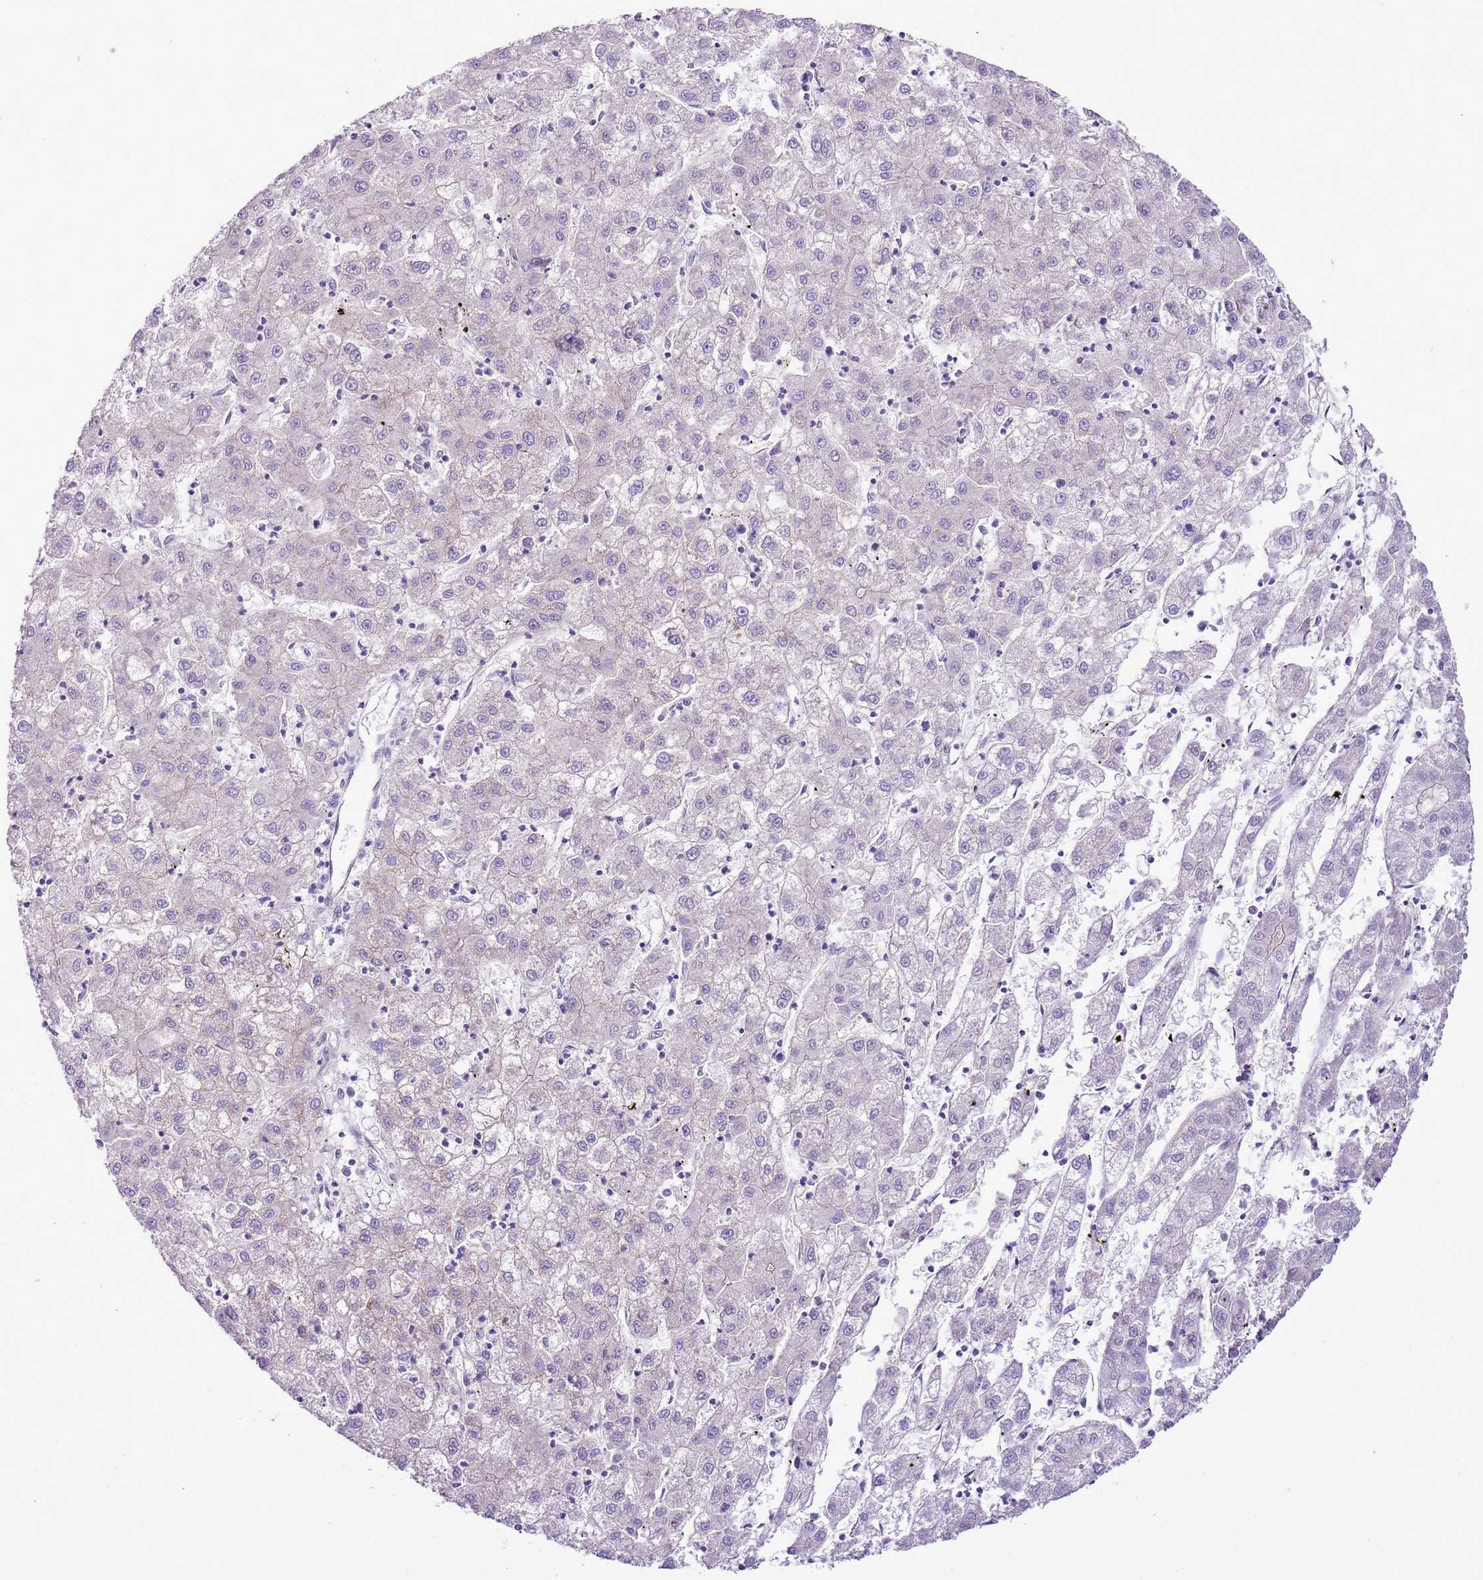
{"staining": {"intensity": "negative", "quantity": "none", "location": "none"}, "tissue": "liver cancer", "cell_type": "Tumor cells", "image_type": "cancer", "snomed": [{"axis": "morphology", "description": "Carcinoma, Hepatocellular, NOS"}, {"axis": "topography", "description": "Liver"}], "caption": "IHC of human hepatocellular carcinoma (liver) demonstrates no staining in tumor cells. (DAB (3,3'-diaminobenzidine) immunohistochemistry visualized using brightfield microscopy, high magnification).", "gene": "NACC2", "patient": {"sex": "male", "age": 72}}